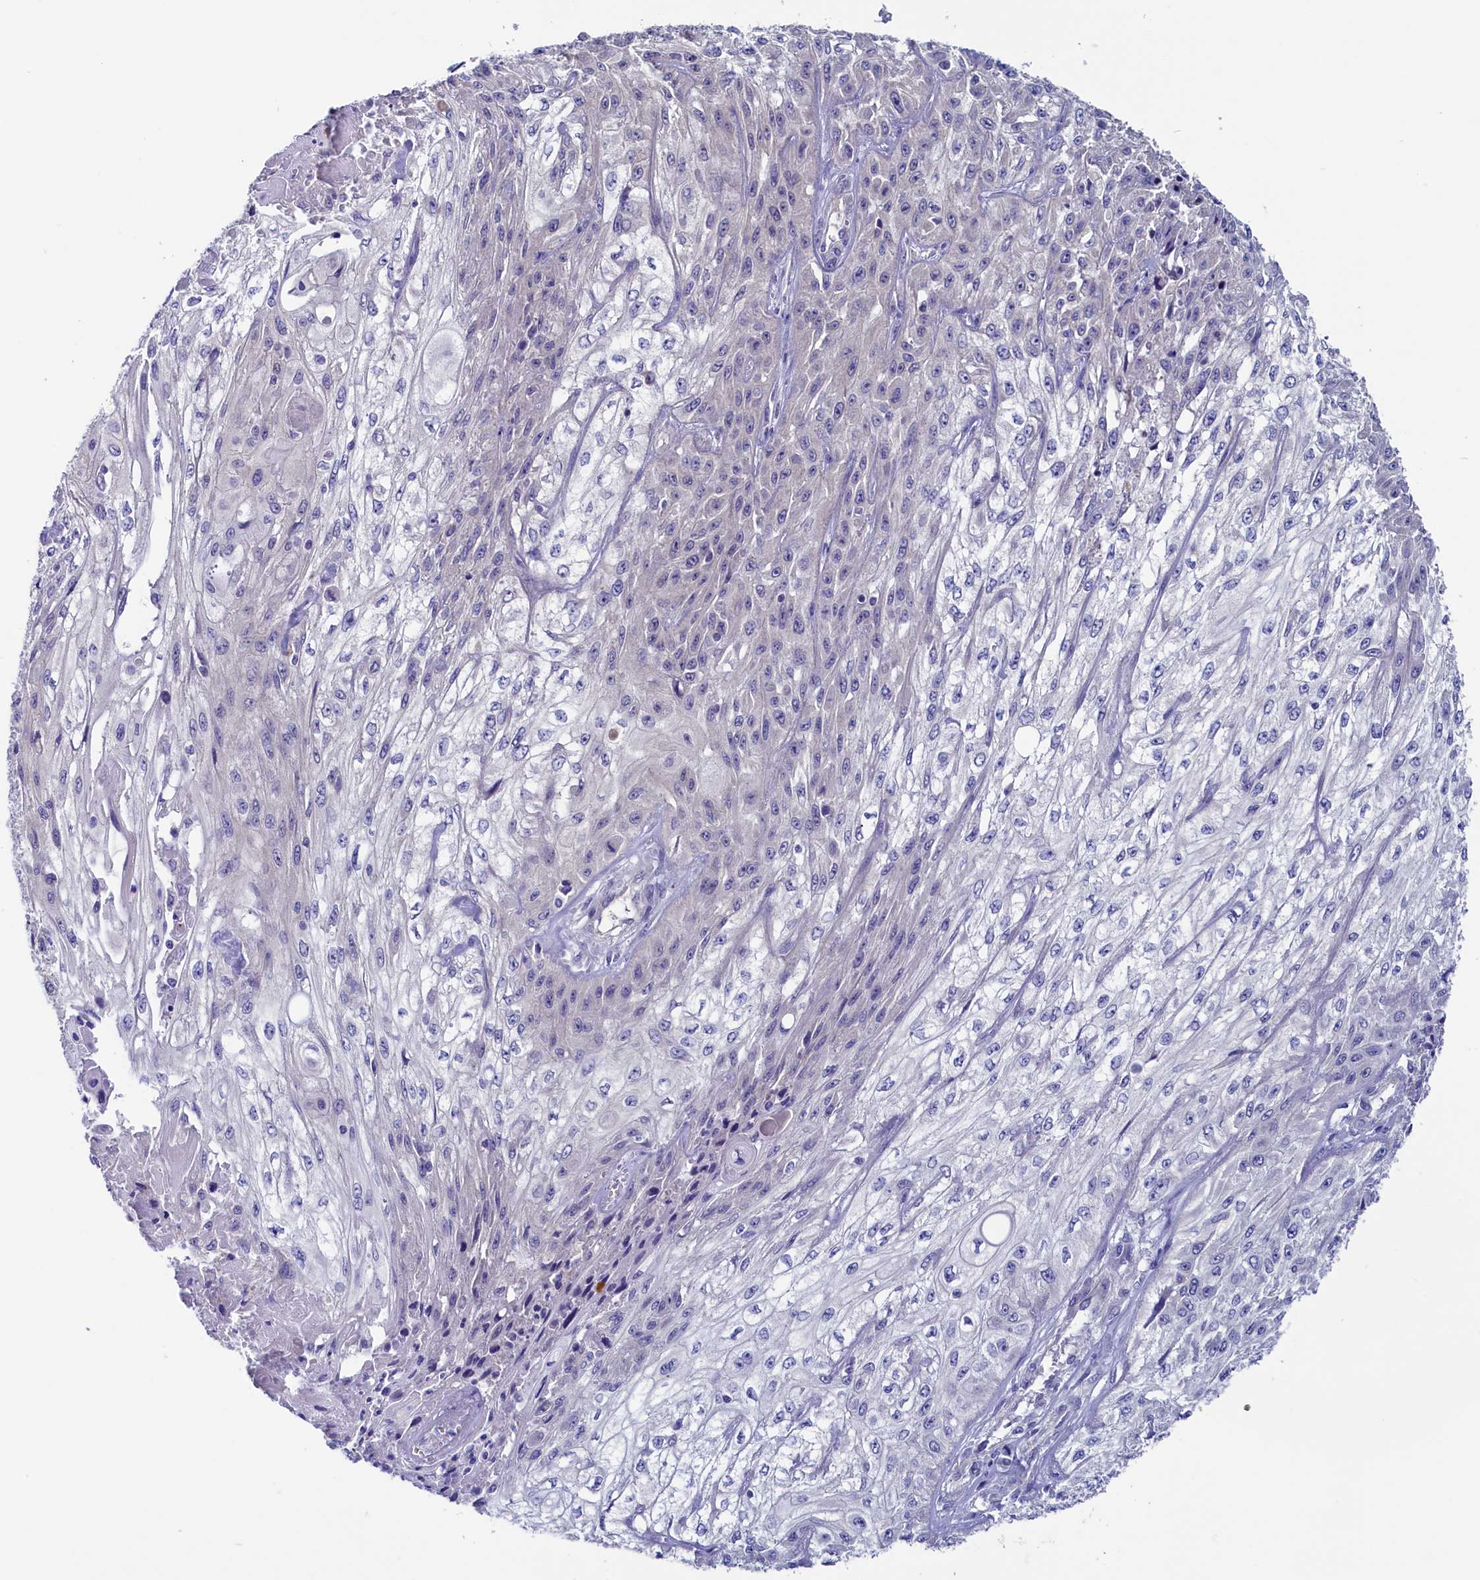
{"staining": {"intensity": "negative", "quantity": "none", "location": "none"}, "tissue": "skin cancer", "cell_type": "Tumor cells", "image_type": "cancer", "snomed": [{"axis": "morphology", "description": "Squamous cell carcinoma, NOS"}, {"axis": "morphology", "description": "Squamous cell carcinoma, metastatic, NOS"}, {"axis": "topography", "description": "Skin"}, {"axis": "topography", "description": "Lymph node"}], "caption": "A high-resolution image shows immunohistochemistry staining of skin cancer, which reveals no significant expression in tumor cells.", "gene": "CIAPIN1", "patient": {"sex": "male", "age": 75}}